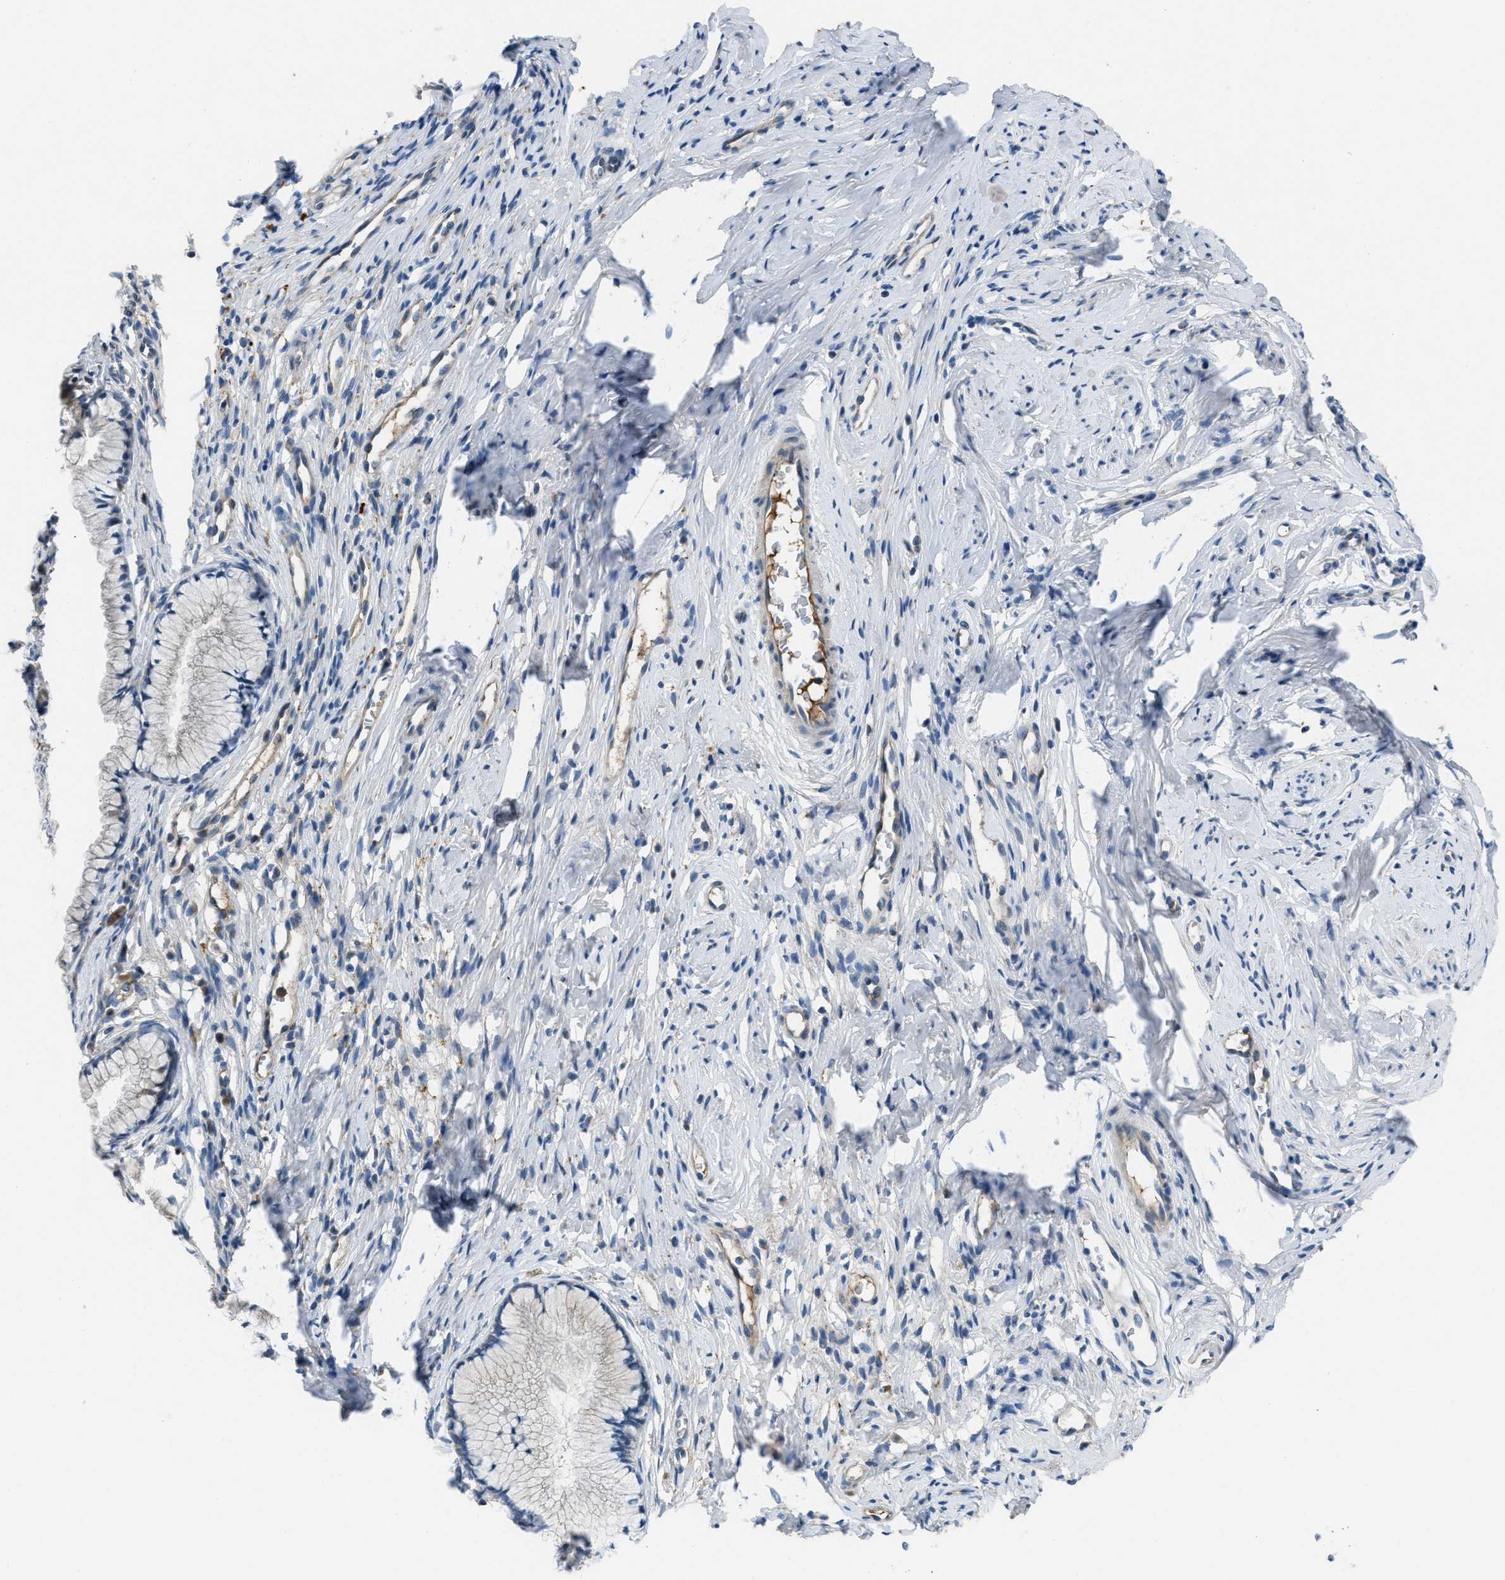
{"staining": {"intensity": "weak", "quantity": "<25%", "location": "cytoplasmic/membranous"}, "tissue": "cervix", "cell_type": "Glandular cells", "image_type": "normal", "snomed": [{"axis": "morphology", "description": "Normal tissue, NOS"}, {"axis": "topography", "description": "Cervix"}], "caption": "This is an immunohistochemistry micrograph of unremarkable cervix. There is no expression in glandular cells.", "gene": "GGCX", "patient": {"sex": "female", "age": 77}}